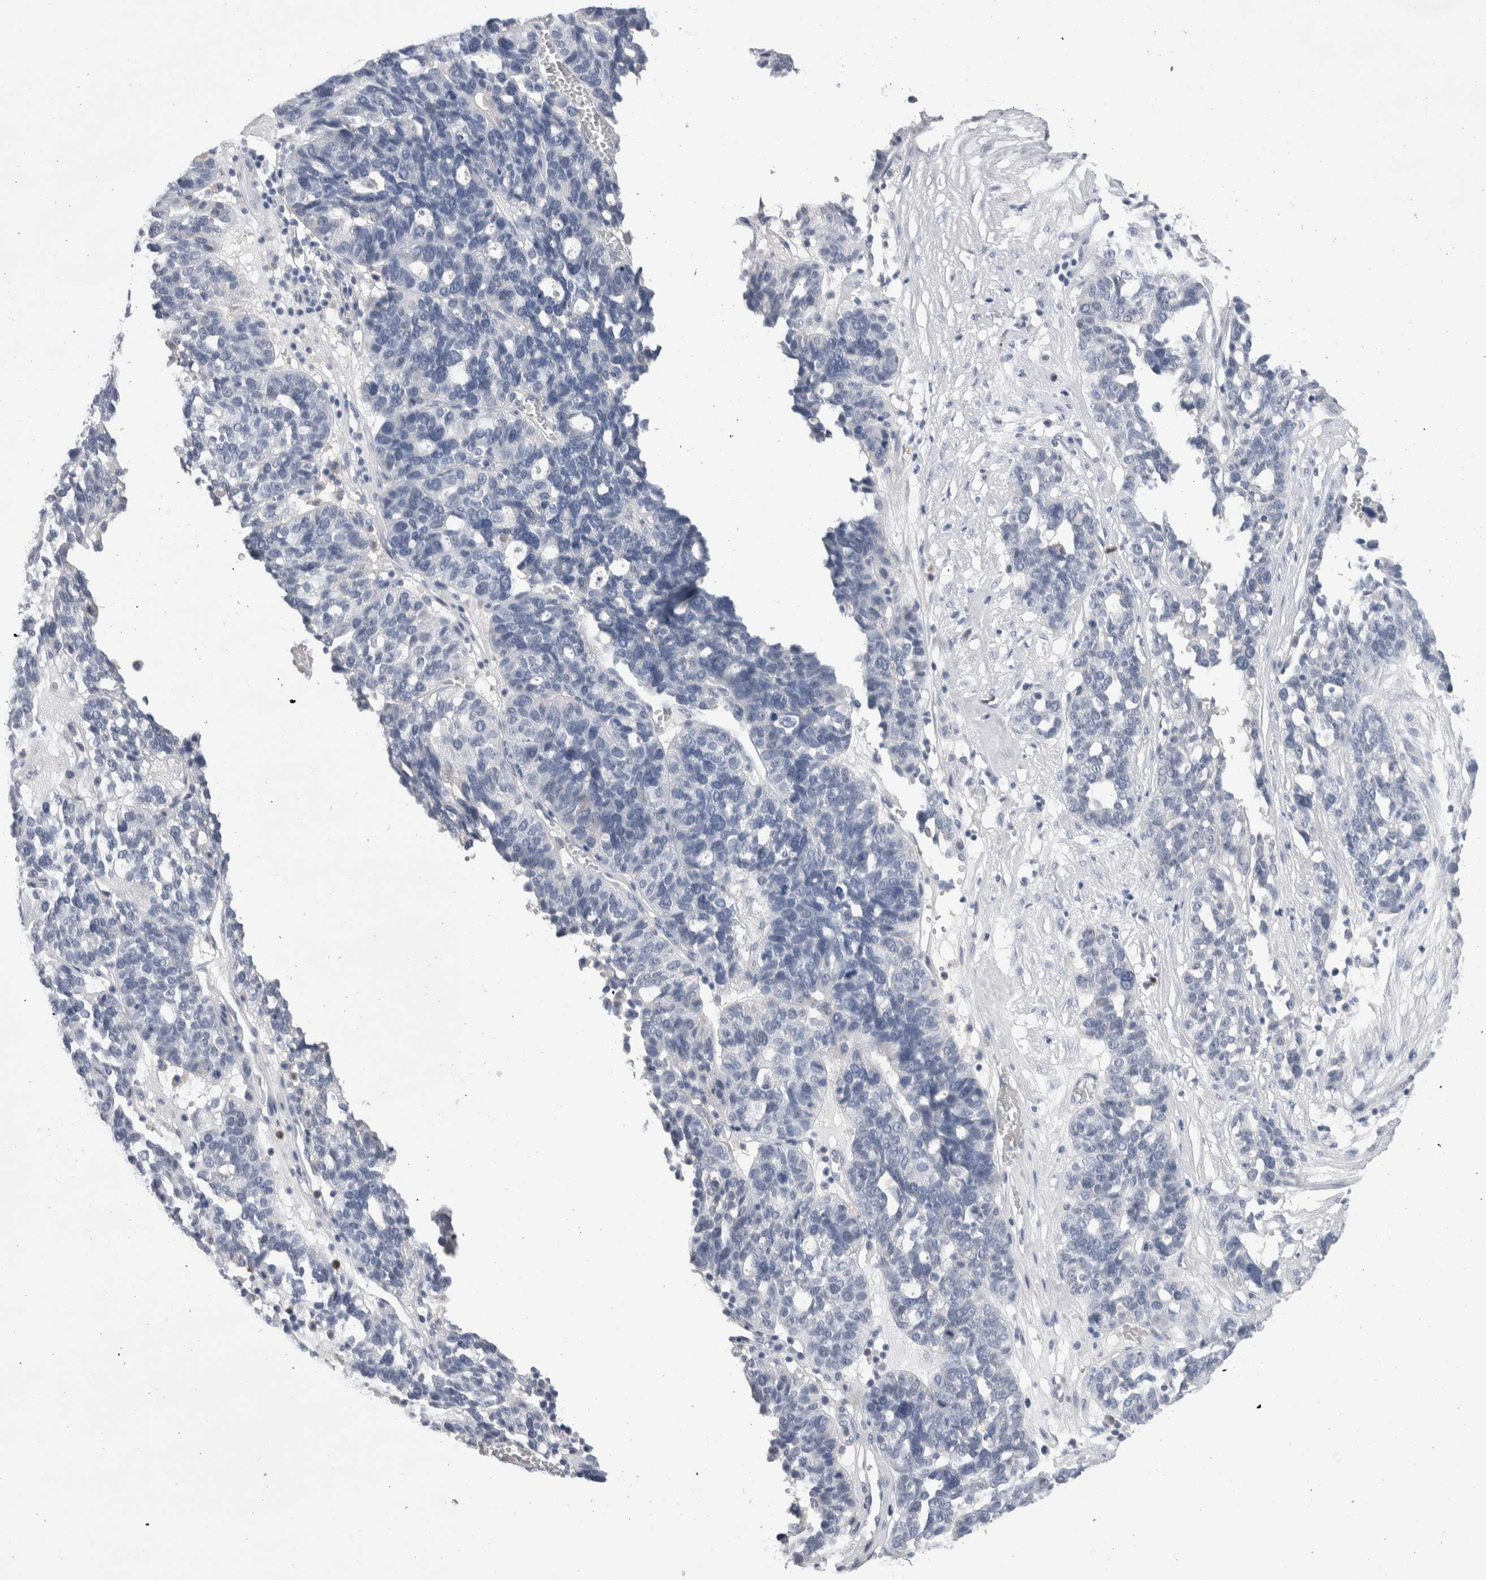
{"staining": {"intensity": "negative", "quantity": "none", "location": "none"}, "tissue": "ovarian cancer", "cell_type": "Tumor cells", "image_type": "cancer", "snomed": [{"axis": "morphology", "description": "Cystadenocarcinoma, serous, NOS"}, {"axis": "topography", "description": "Ovary"}], "caption": "Photomicrograph shows no significant protein positivity in tumor cells of serous cystadenocarcinoma (ovarian).", "gene": "LURAP1L", "patient": {"sex": "female", "age": 59}}